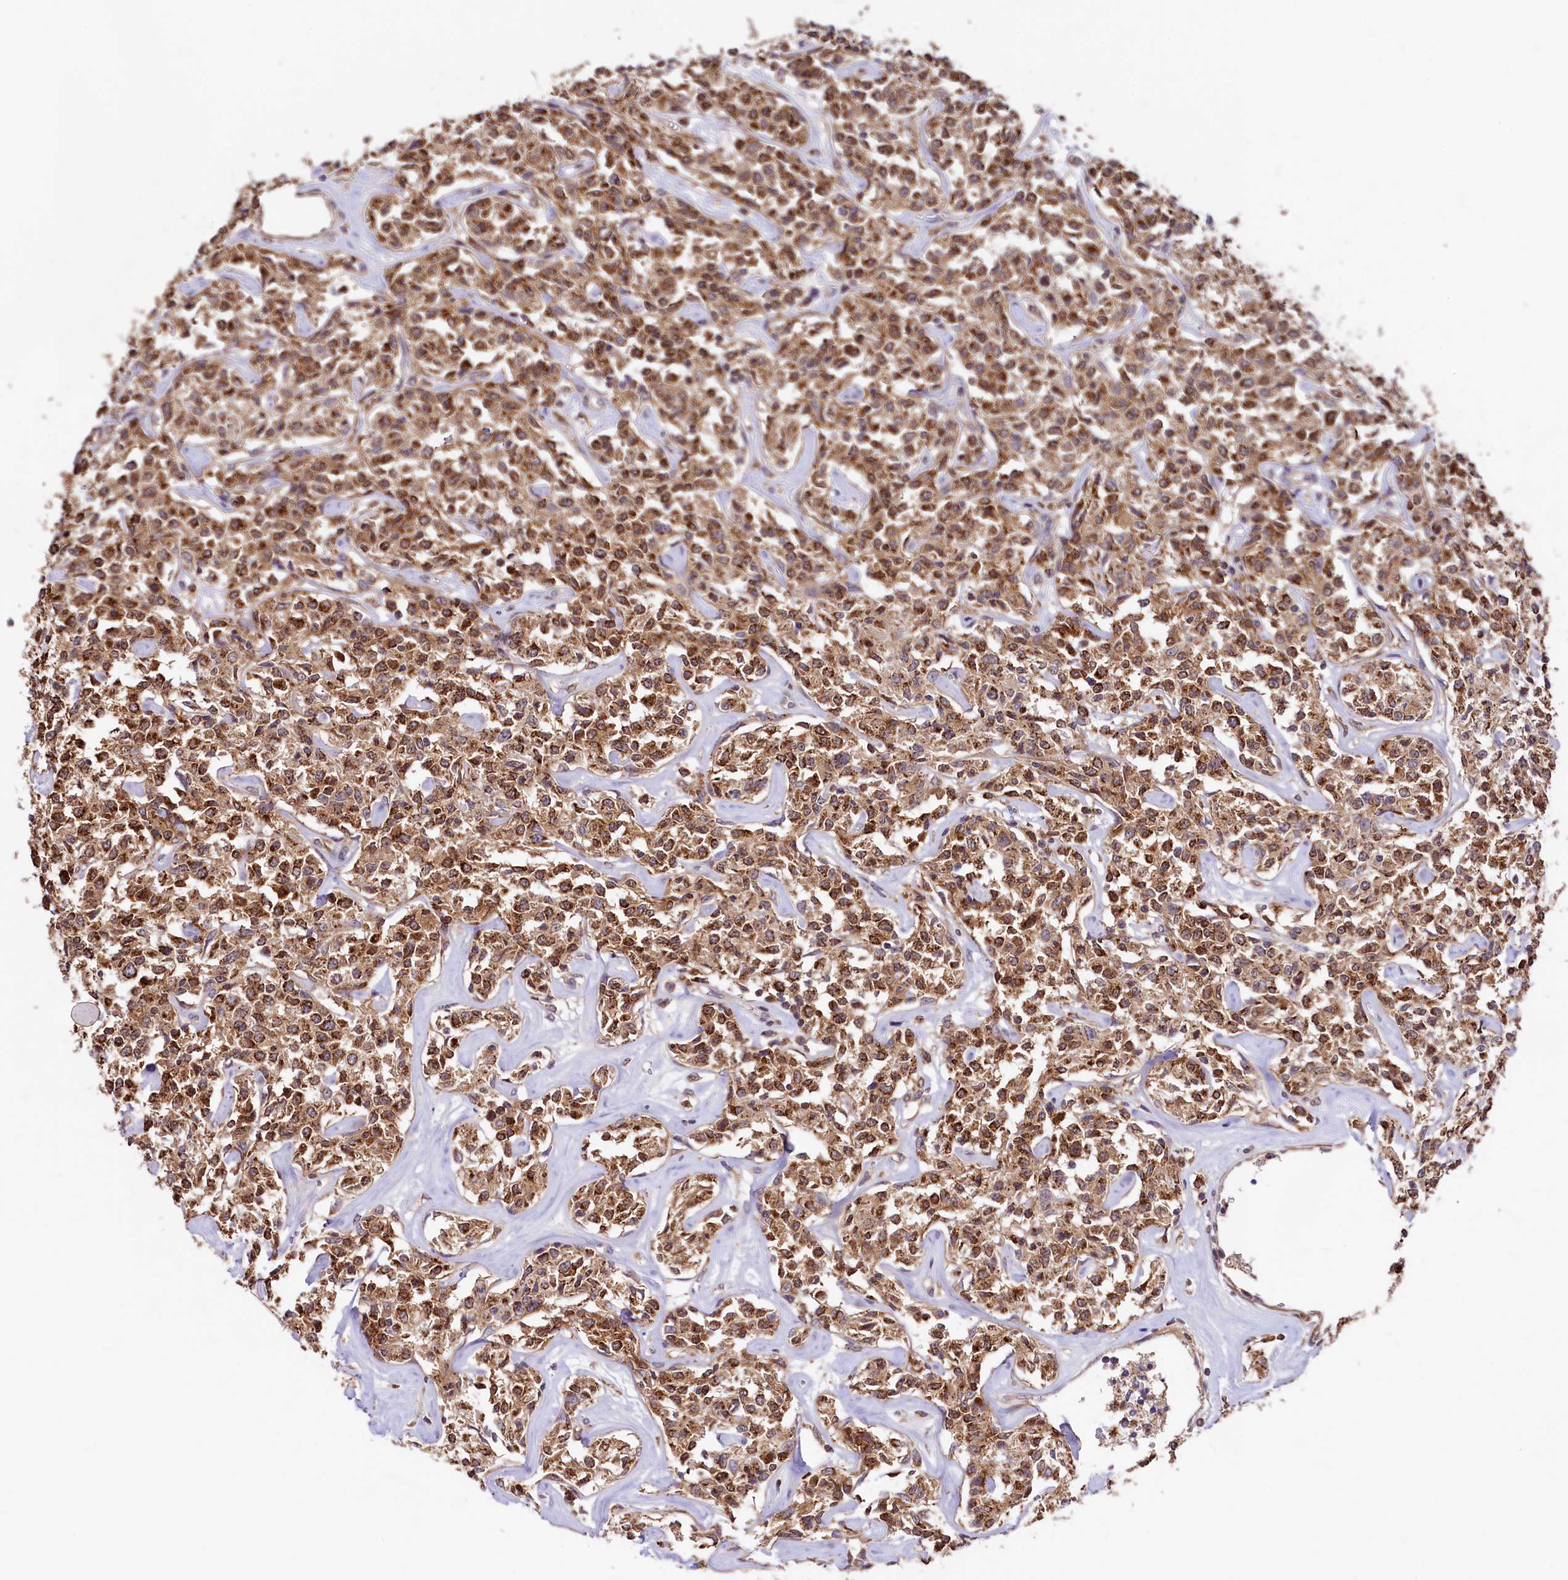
{"staining": {"intensity": "moderate", "quantity": ">75%", "location": "cytoplasmic/membranous"}, "tissue": "lymphoma", "cell_type": "Tumor cells", "image_type": "cancer", "snomed": [{"axis": "morphology", "description": "Malignant lymphoma, non-Hodgkin's type, Low grade"}, {"axis": "topography", "description": "Small intestine"}], "caption": "Tumor cells demonstrate medium levels of moderate cytoplasmic/membranous staining in approximately >75% of cells in human low-grade malignant lymphoma, non-Hodgkin's type.", "gene": "CIAO3", "patient": {"sex": "female", "age": 59}}